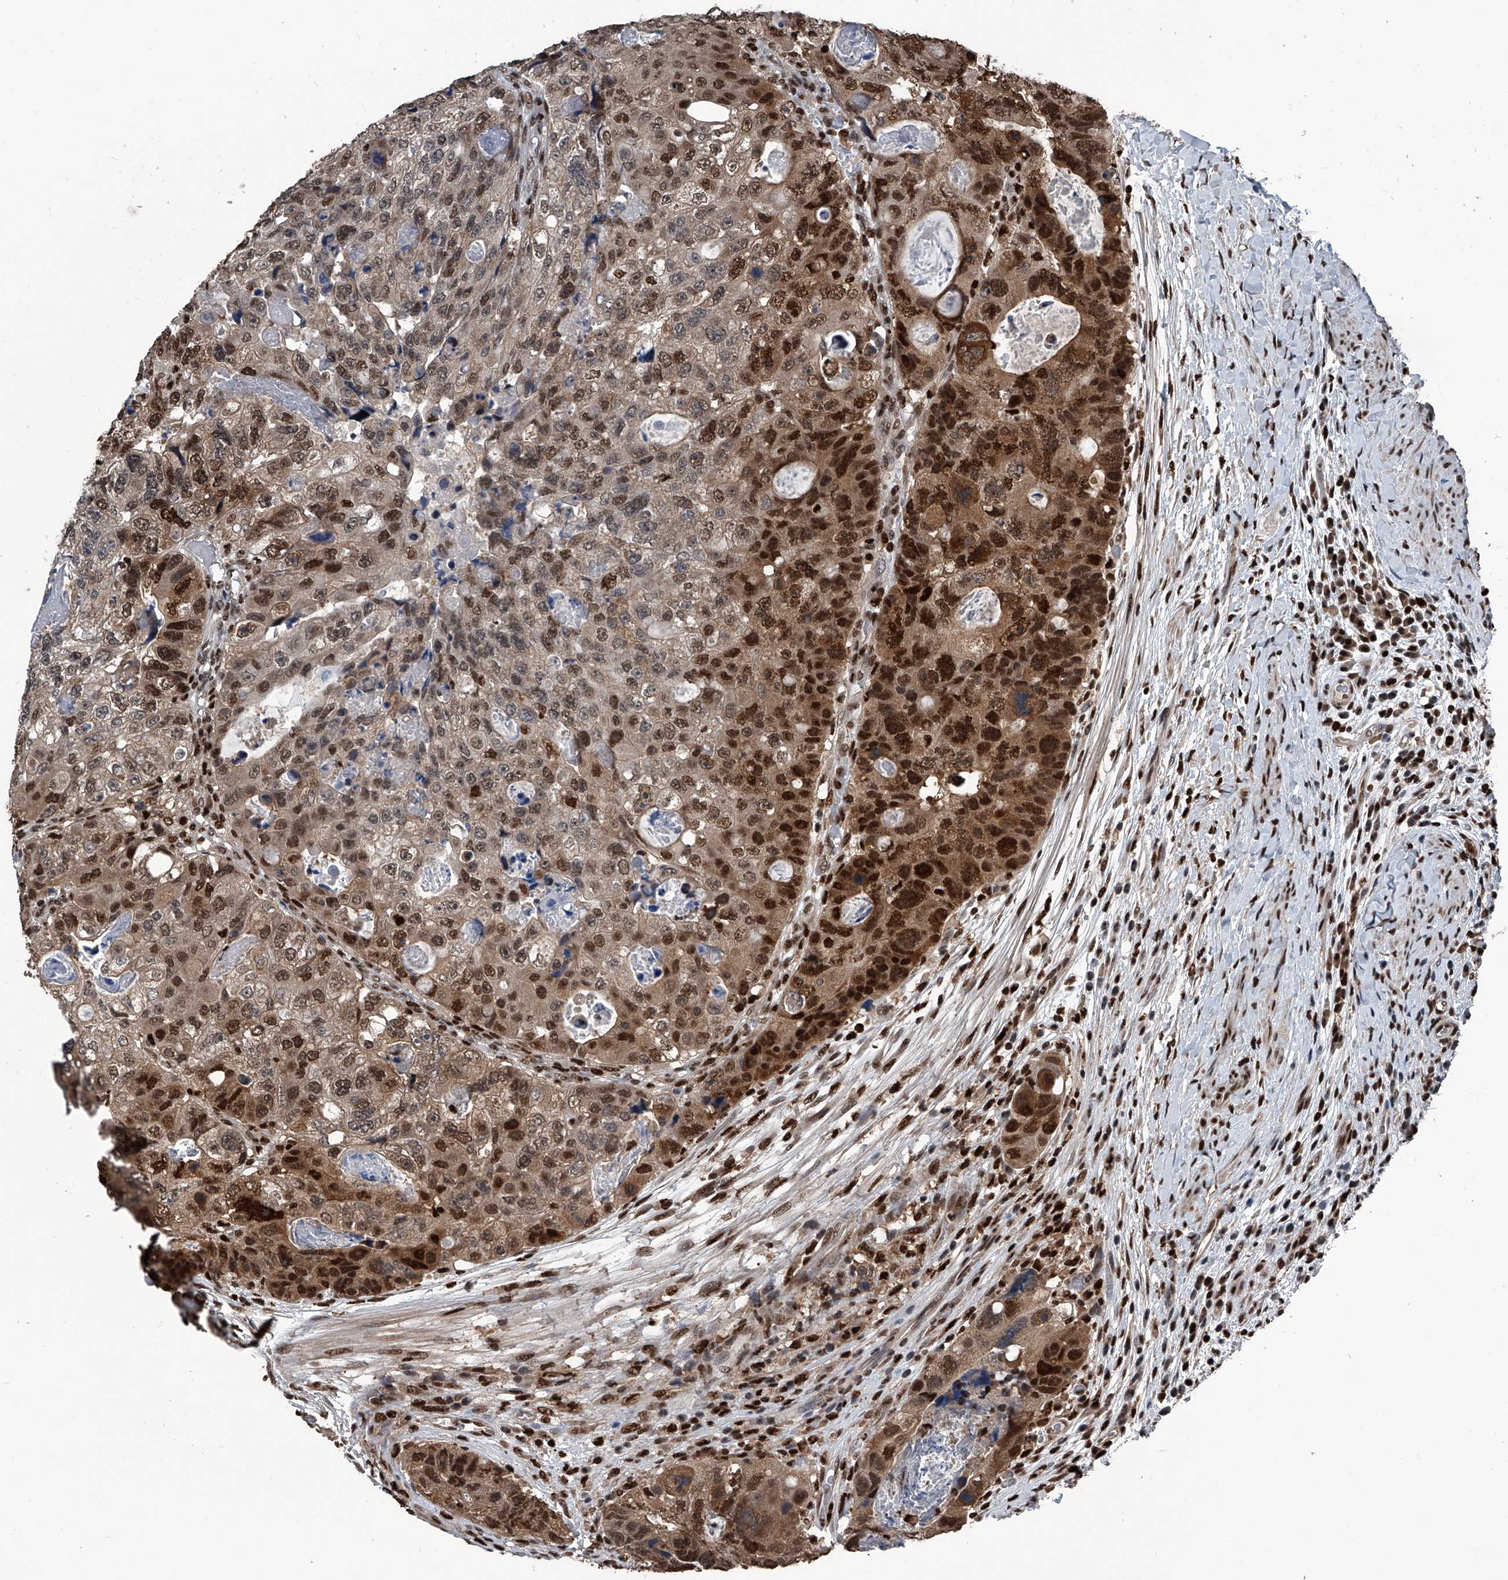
{"staining": {"intensity": "strong", "quantity": "25%-75%", "location": "nuclear"}, "tissue": "colorectal cancer", "cell_type": "Tumor cells", "image_type": "cancer", "snomed": [{"axis": "morphology", "description": "Adenocarcinoma, NOS"}, {"axis": "topography", "description": "Rectum"}], "caption": "Colorectal cancer stained with a brown dye displays strong nuclear positive expression in approximately 25%-75% of tumor cells.", "gene": "FKBP5", "patient": {"sex": "male", "age": 59}}